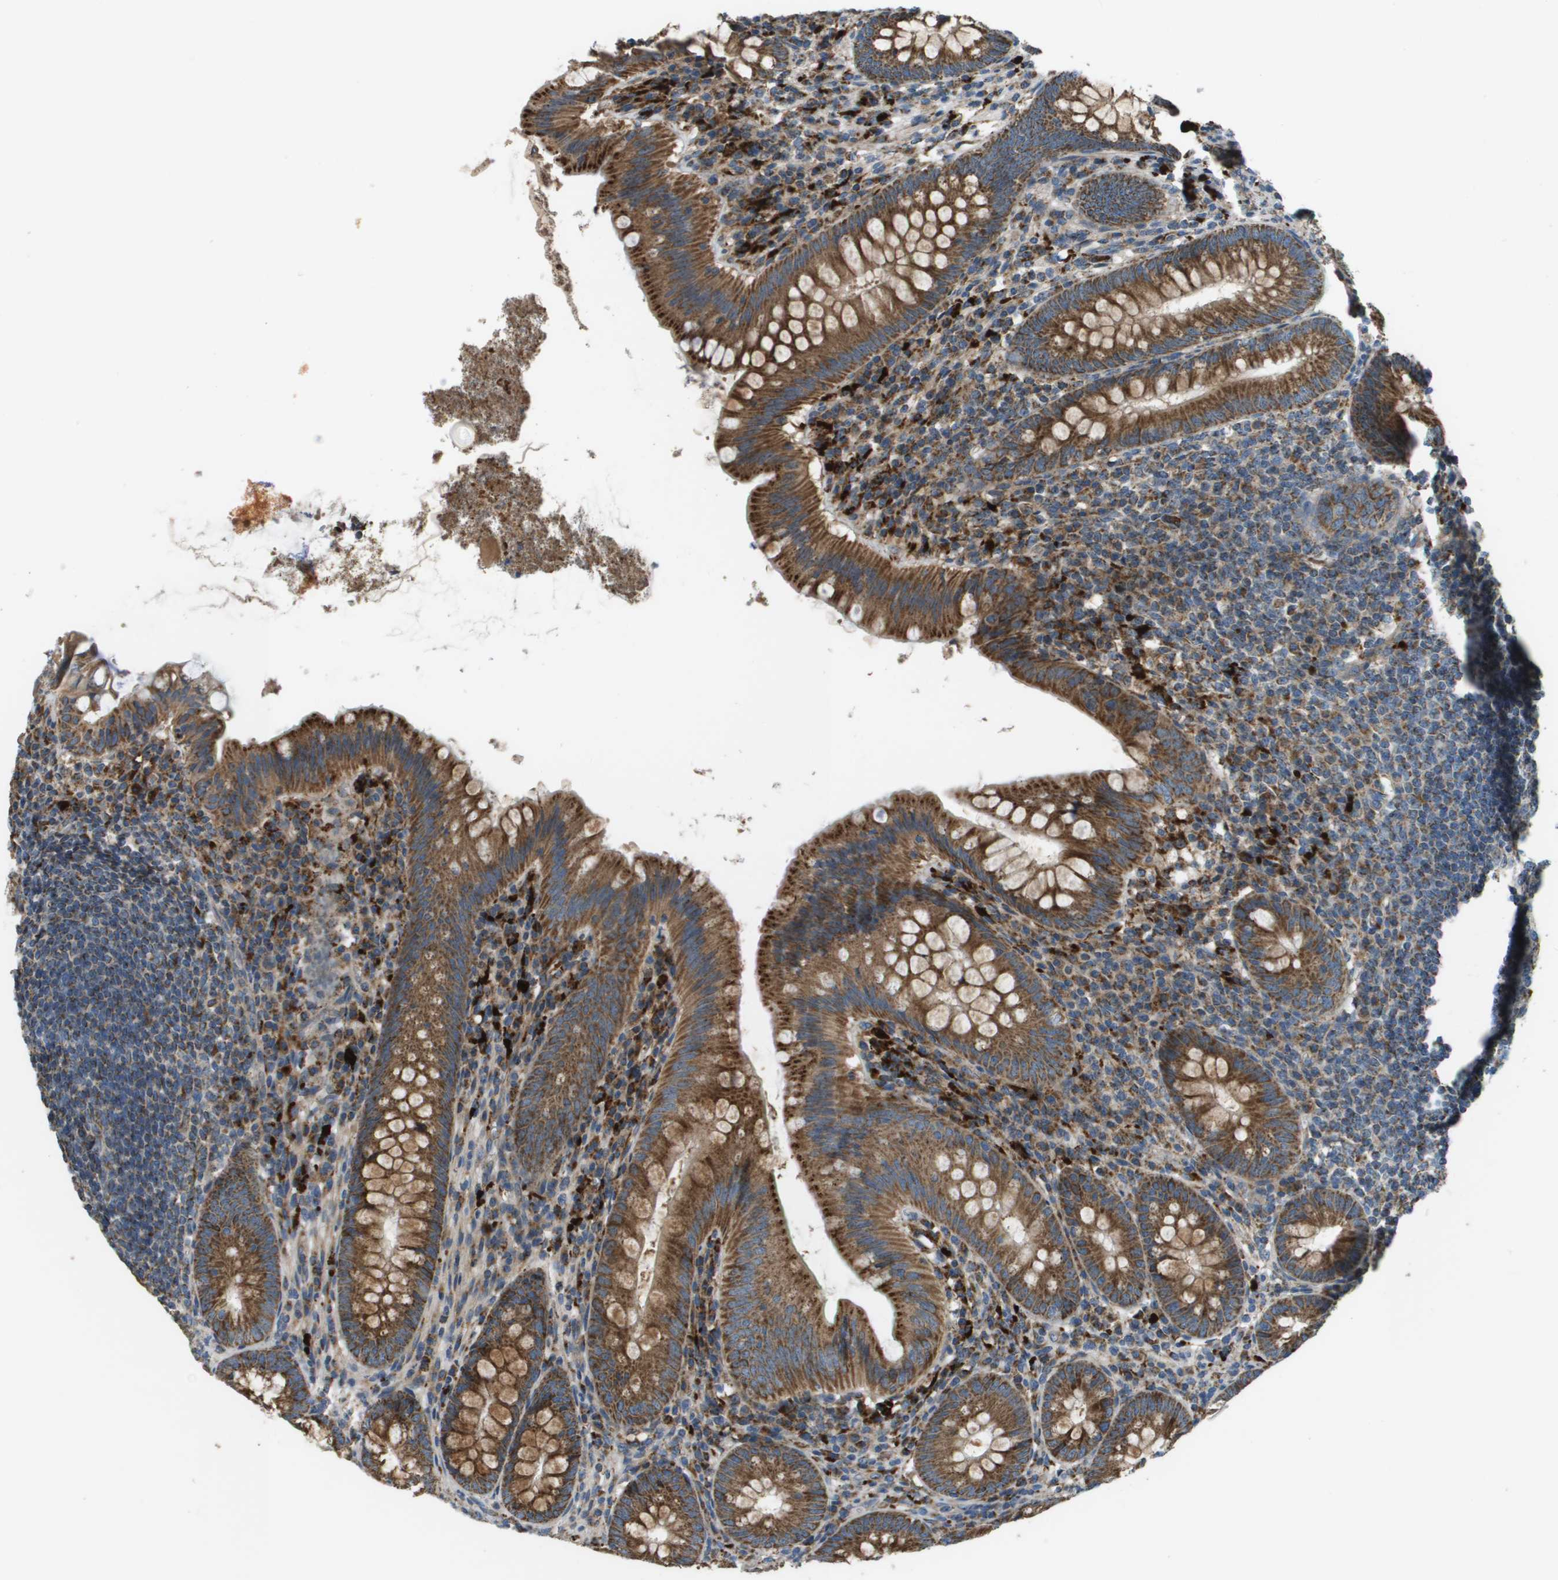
{"staining": {"intensity": "strong", "quantity": ">75%", "location": "cytoplasmic/membranous"}, "tissue": "appendix", "cell_type": "Glandular cells", "image_type": "normal", "snomed": [{"axis": "morphology", "description": "Normal tissue, NOS"}, {"axis": "topography", "description": "Appendix"}], "caption": "Glandular cells reveal high levels of strong cytoplasmic/membranous staining in about >75% of cells in benign human appendix.", "gene": "NRK", "patient": {"sex": "male", "age": 56}}